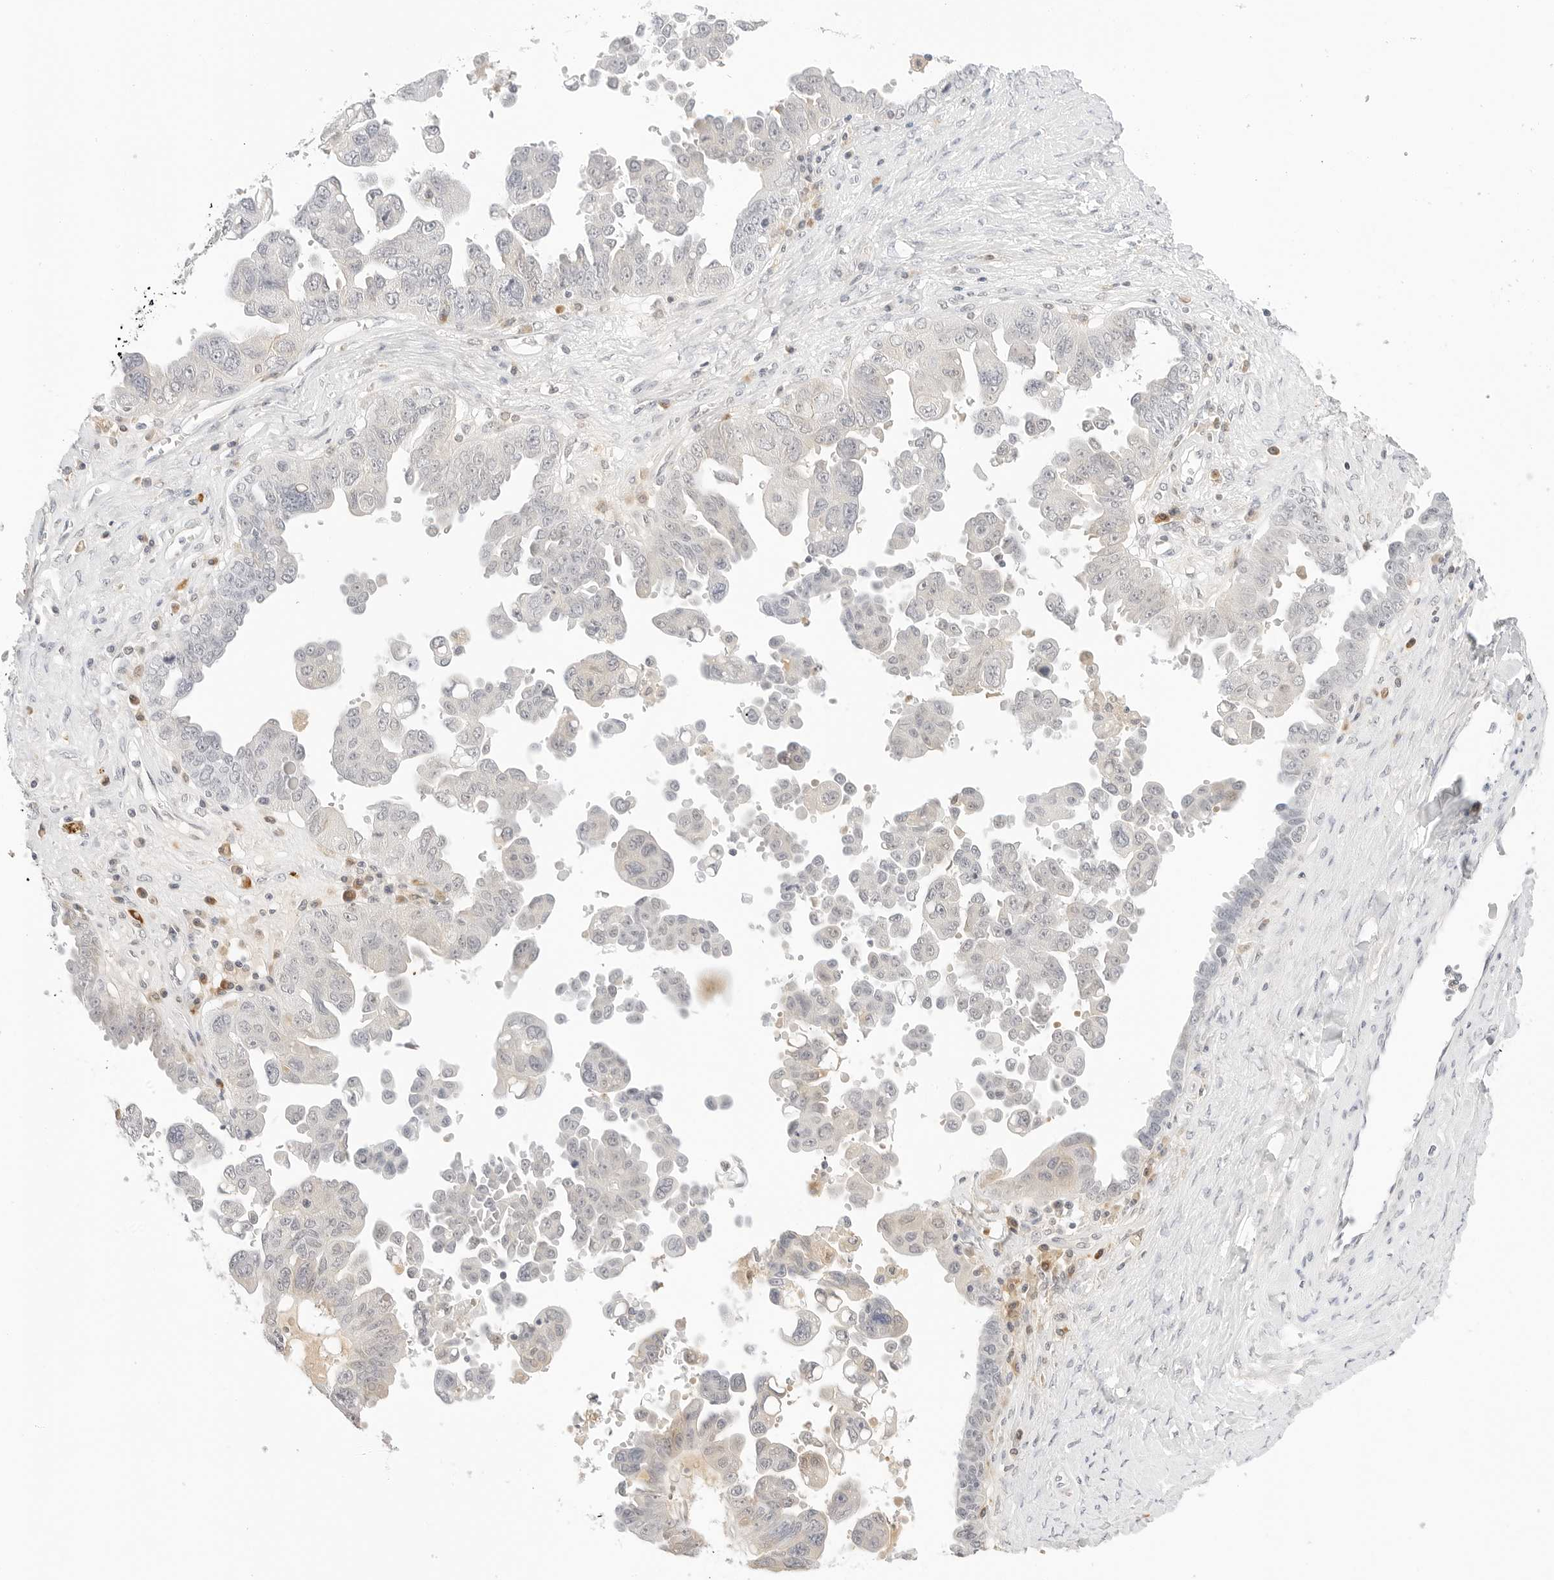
{"staining": {"intensity": "negative", "quantity": "none", "location": "none"}, "tissue": "ovarian cancer", "cell_type": "Tumor cells", "image_type": "cancer", "snomed": [{"axis": "morphology", "description": "Carcinoma, endometroid"}, {"axis": "topography", "description": "Ovary"}], "caption": "An image of endometroid carcinoma (ovarian) stained for a protein demonstrates no brown staining in tumor cells.", "gene": "XKR4", "patient": {"sex": "female", "age": 62}}